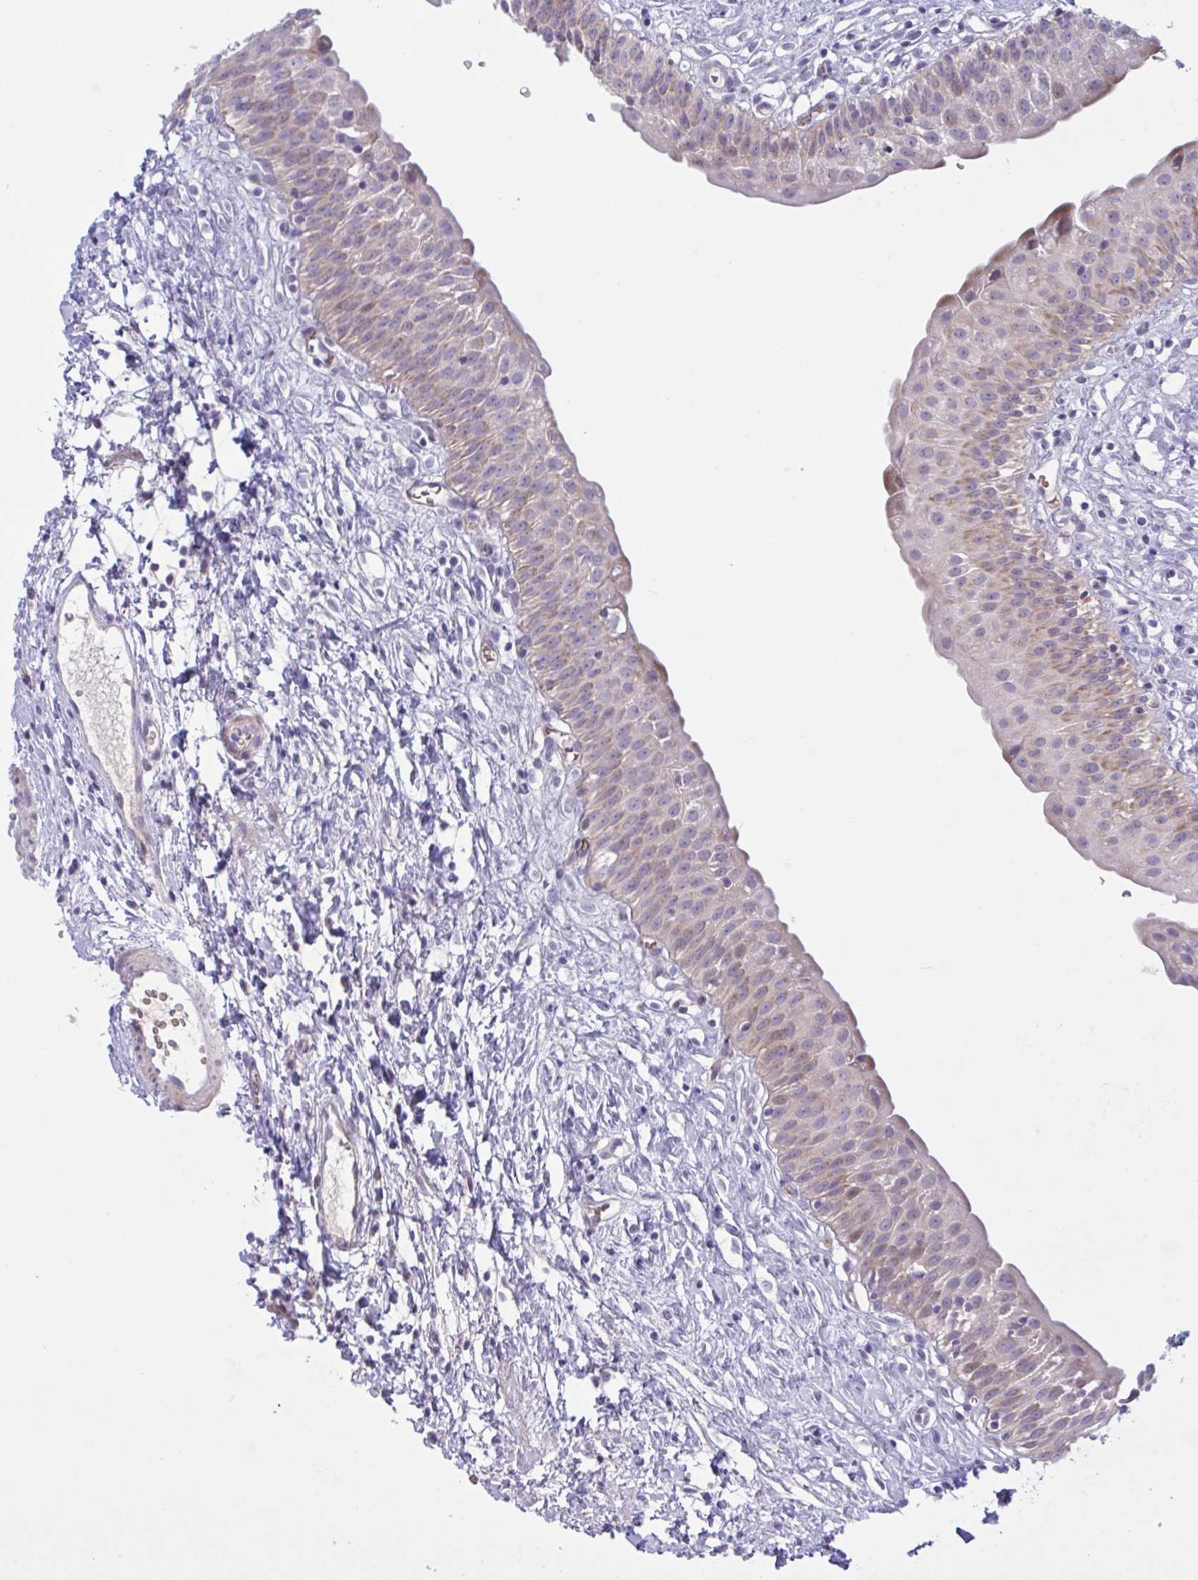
{"staining": {"intensity": "weak", "quantity": "25%-75%", "location": "cytoplasmic/membranous"}, "tissue": "urinary bladder", "cell_type": "Urothelial cells", "image_type": "normal", "snomed": [{"axis": "morphology", "description": "Normal tissue, NOS"}, {"axis": "topography", "description": "Urinary bladder"}], "caption": "This micrograph exhibits IHC staining of unremarkable human urinary bladder, with low weak cytoplasmic/membranous staining in about 25%-75% of urothelial cells.", "gene": "VWC2", "patient": {"sex": "male", "age": 51}}